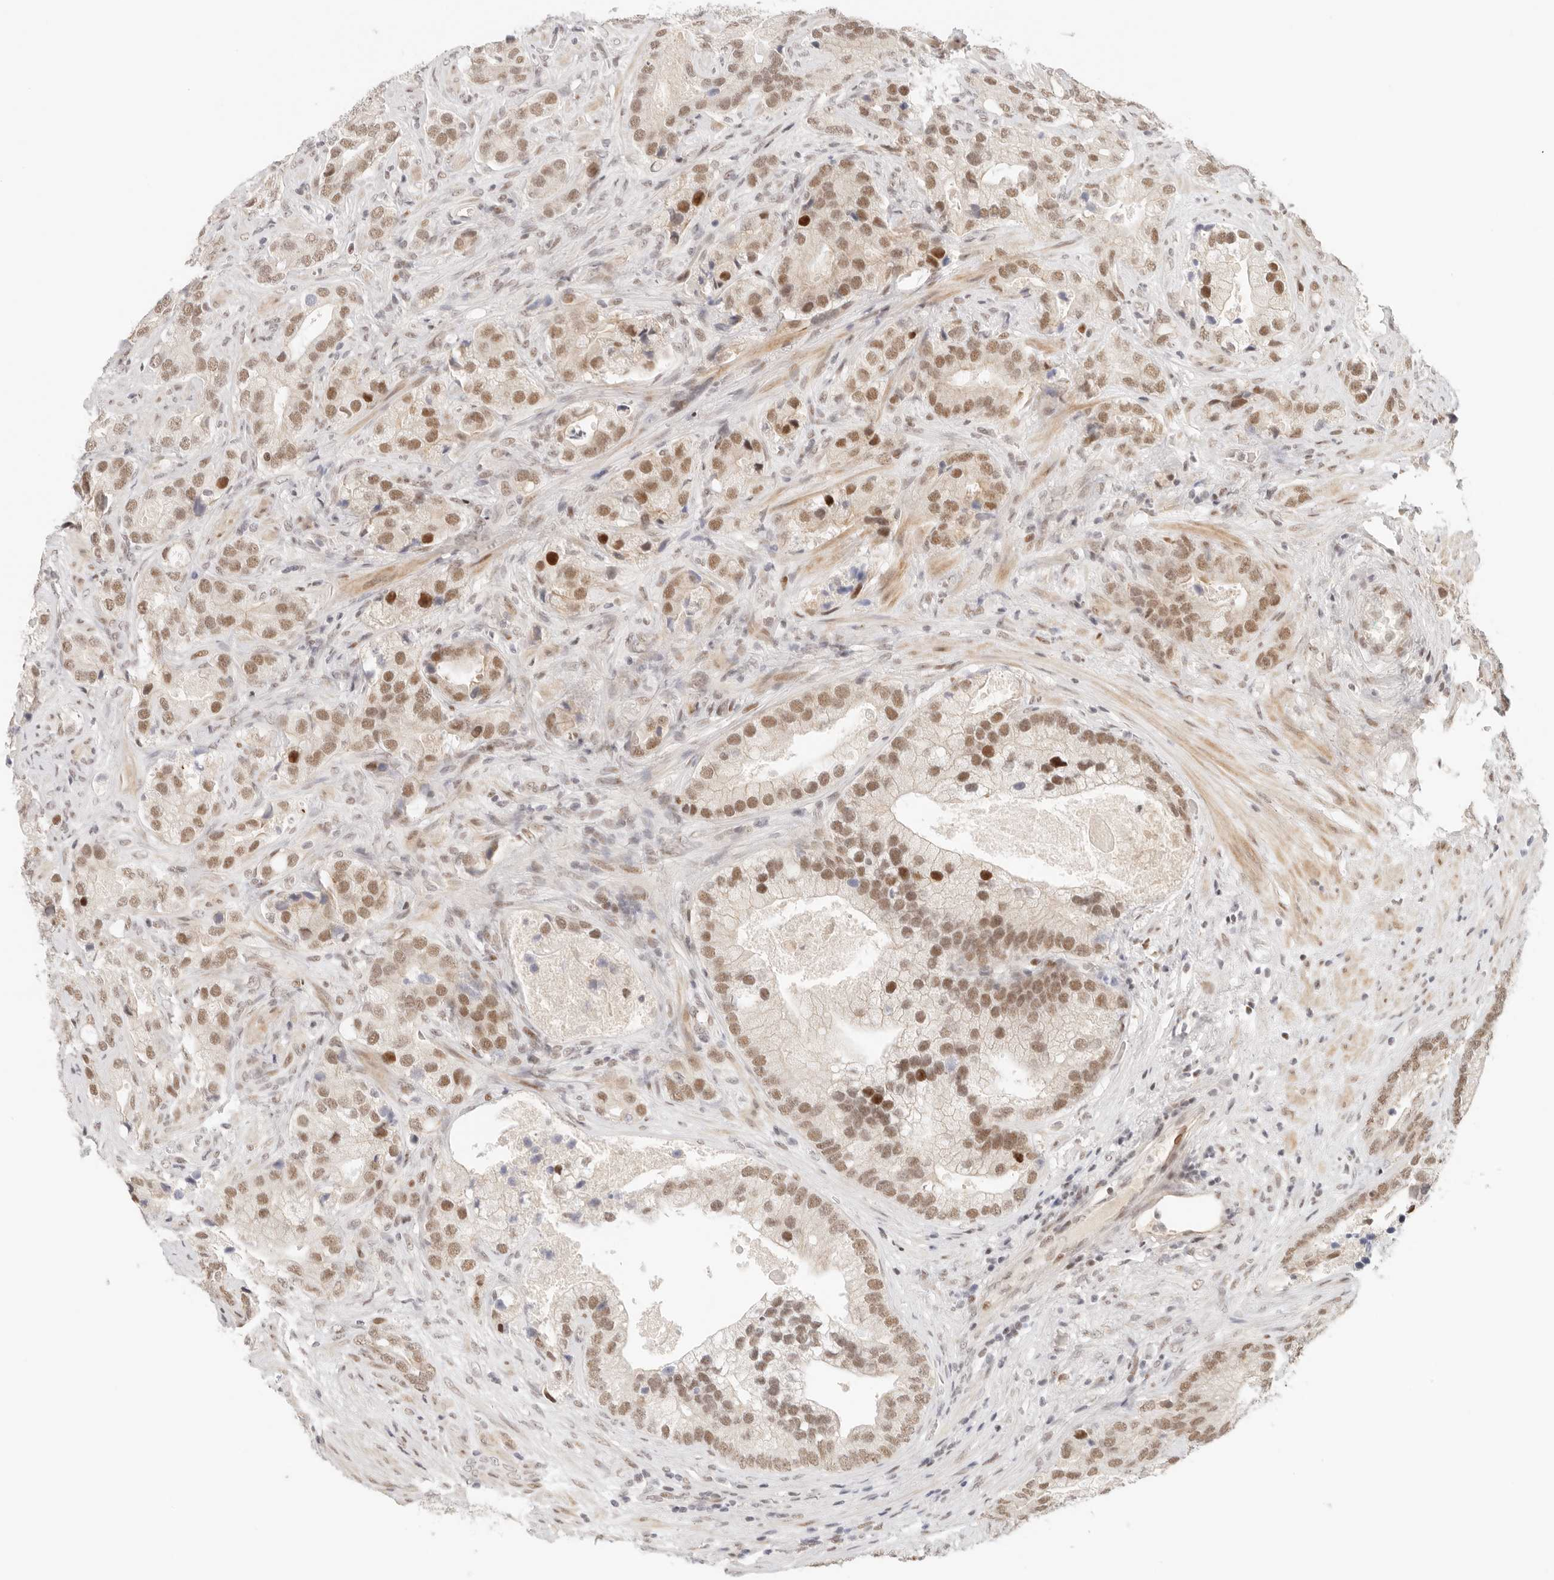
{"staining": {"intensity": "moderate", "quantity": ">75%", "location": "nuclear"}, "tissue": "prostate cancer", "cell_type": "Tumor cells", "image_type": "cancer", "snomed": [{"axis": "morphology", "description": "Adenocarcinoma, High grade"}, {"axis": "topography", "description": "Prostate"}], "caption": "Adenocarcinoma (high-grade) (prostate) was stained to show a protein in brown. There is medium levels of moderate nuclear positivity in about >75% of tumor cells.", "gene": "HOXC5", "patient": {"sex": "male", "age": 70}}